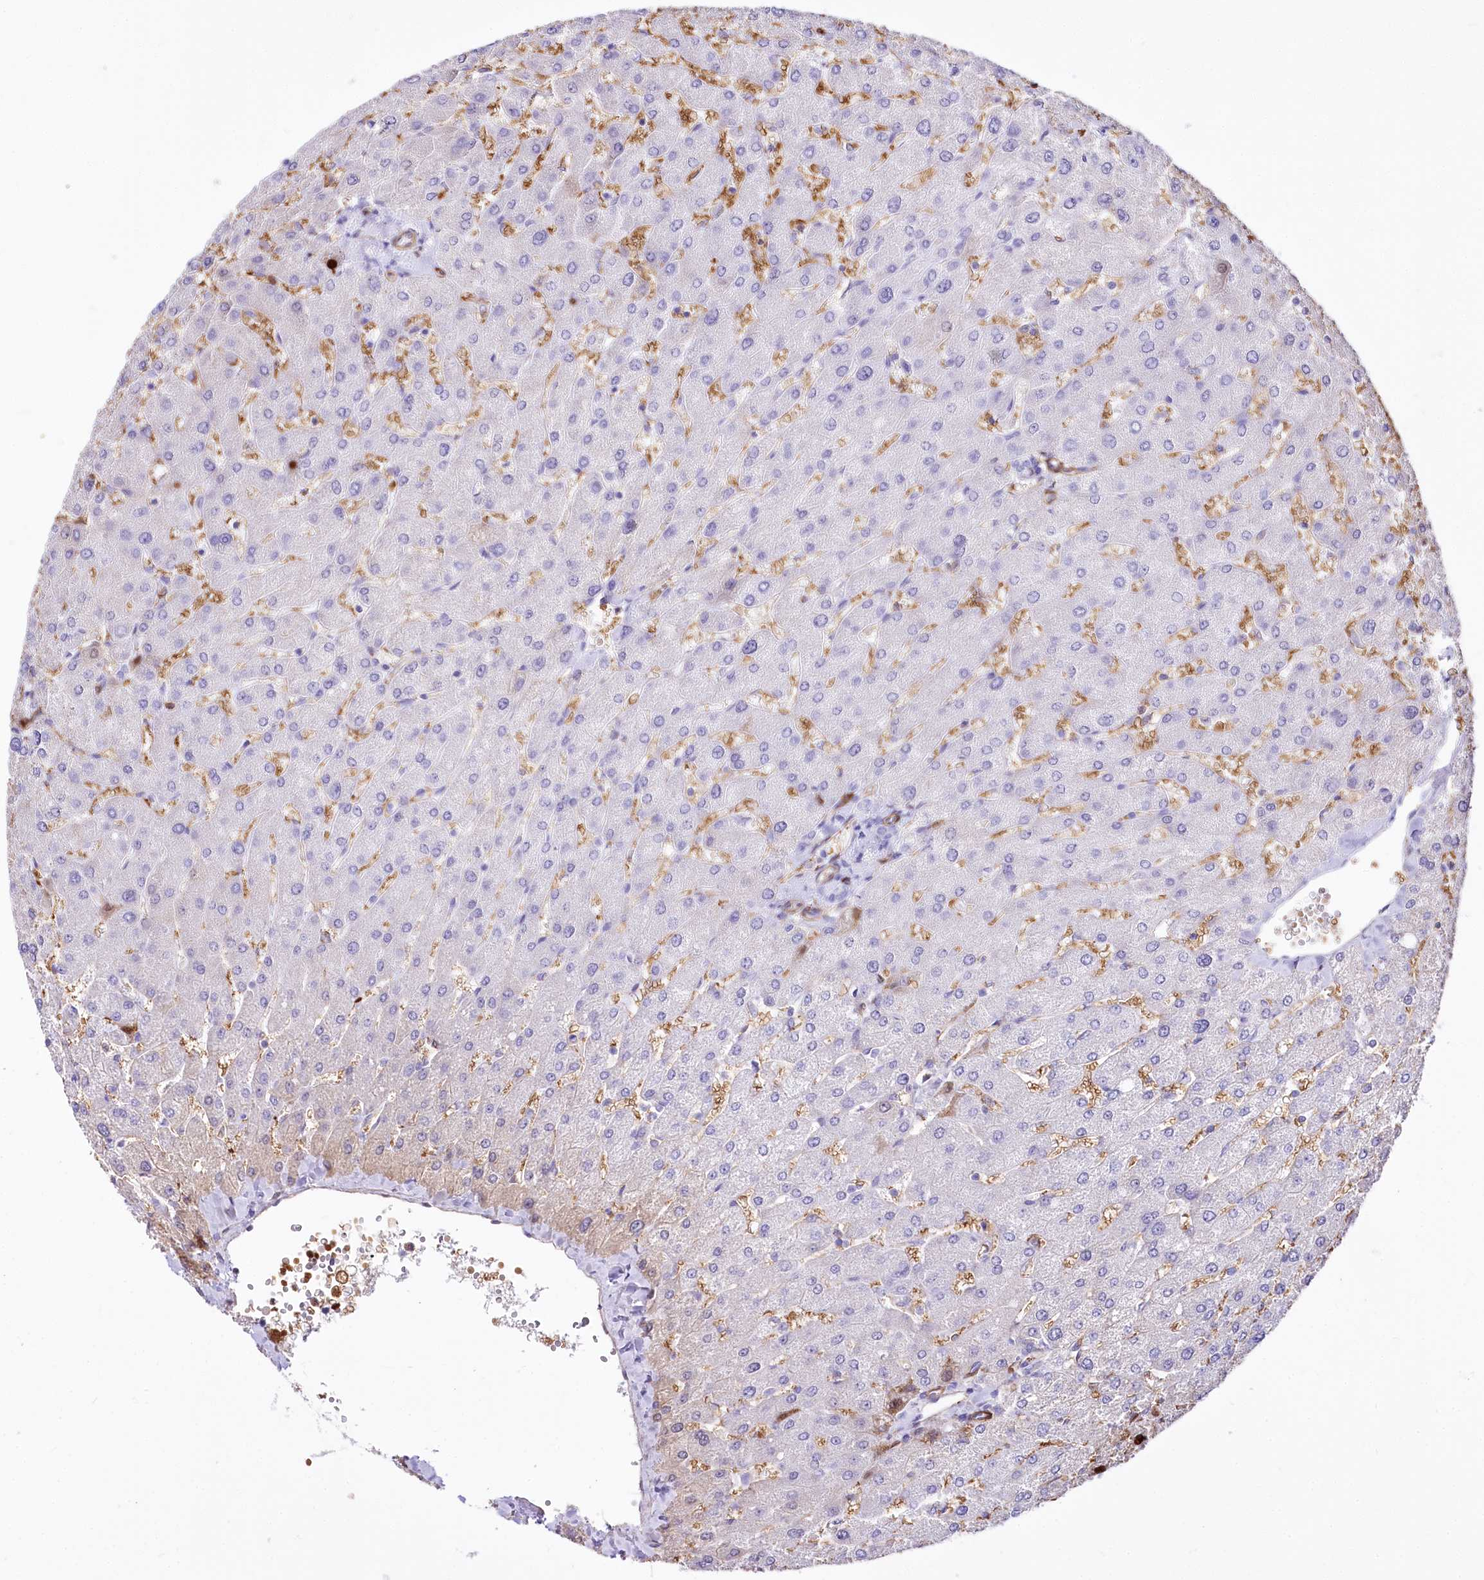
{"staining": {"intensity": "negative", "quantity": "none", "location": "none"}, "tissue": "liver", "cell_type": "Cholangiocytes", "image_type": "normal", "snomed": [{"axis": "morphology", "description": "Normal tissue, NOS"}, {"axis": "topography", "description": "Liver"}], "caption": "IHC image of normal liver stained for a protein (brown), which displays no positivity in cholangiocytes. (DAB (3,3'-diaminobenzidine) immunohistochemistry (IHC) visualized using brightfield microscopy, high magnification).", "gene": "PTMS", "patient": {"sex": "male", "age": 55}}